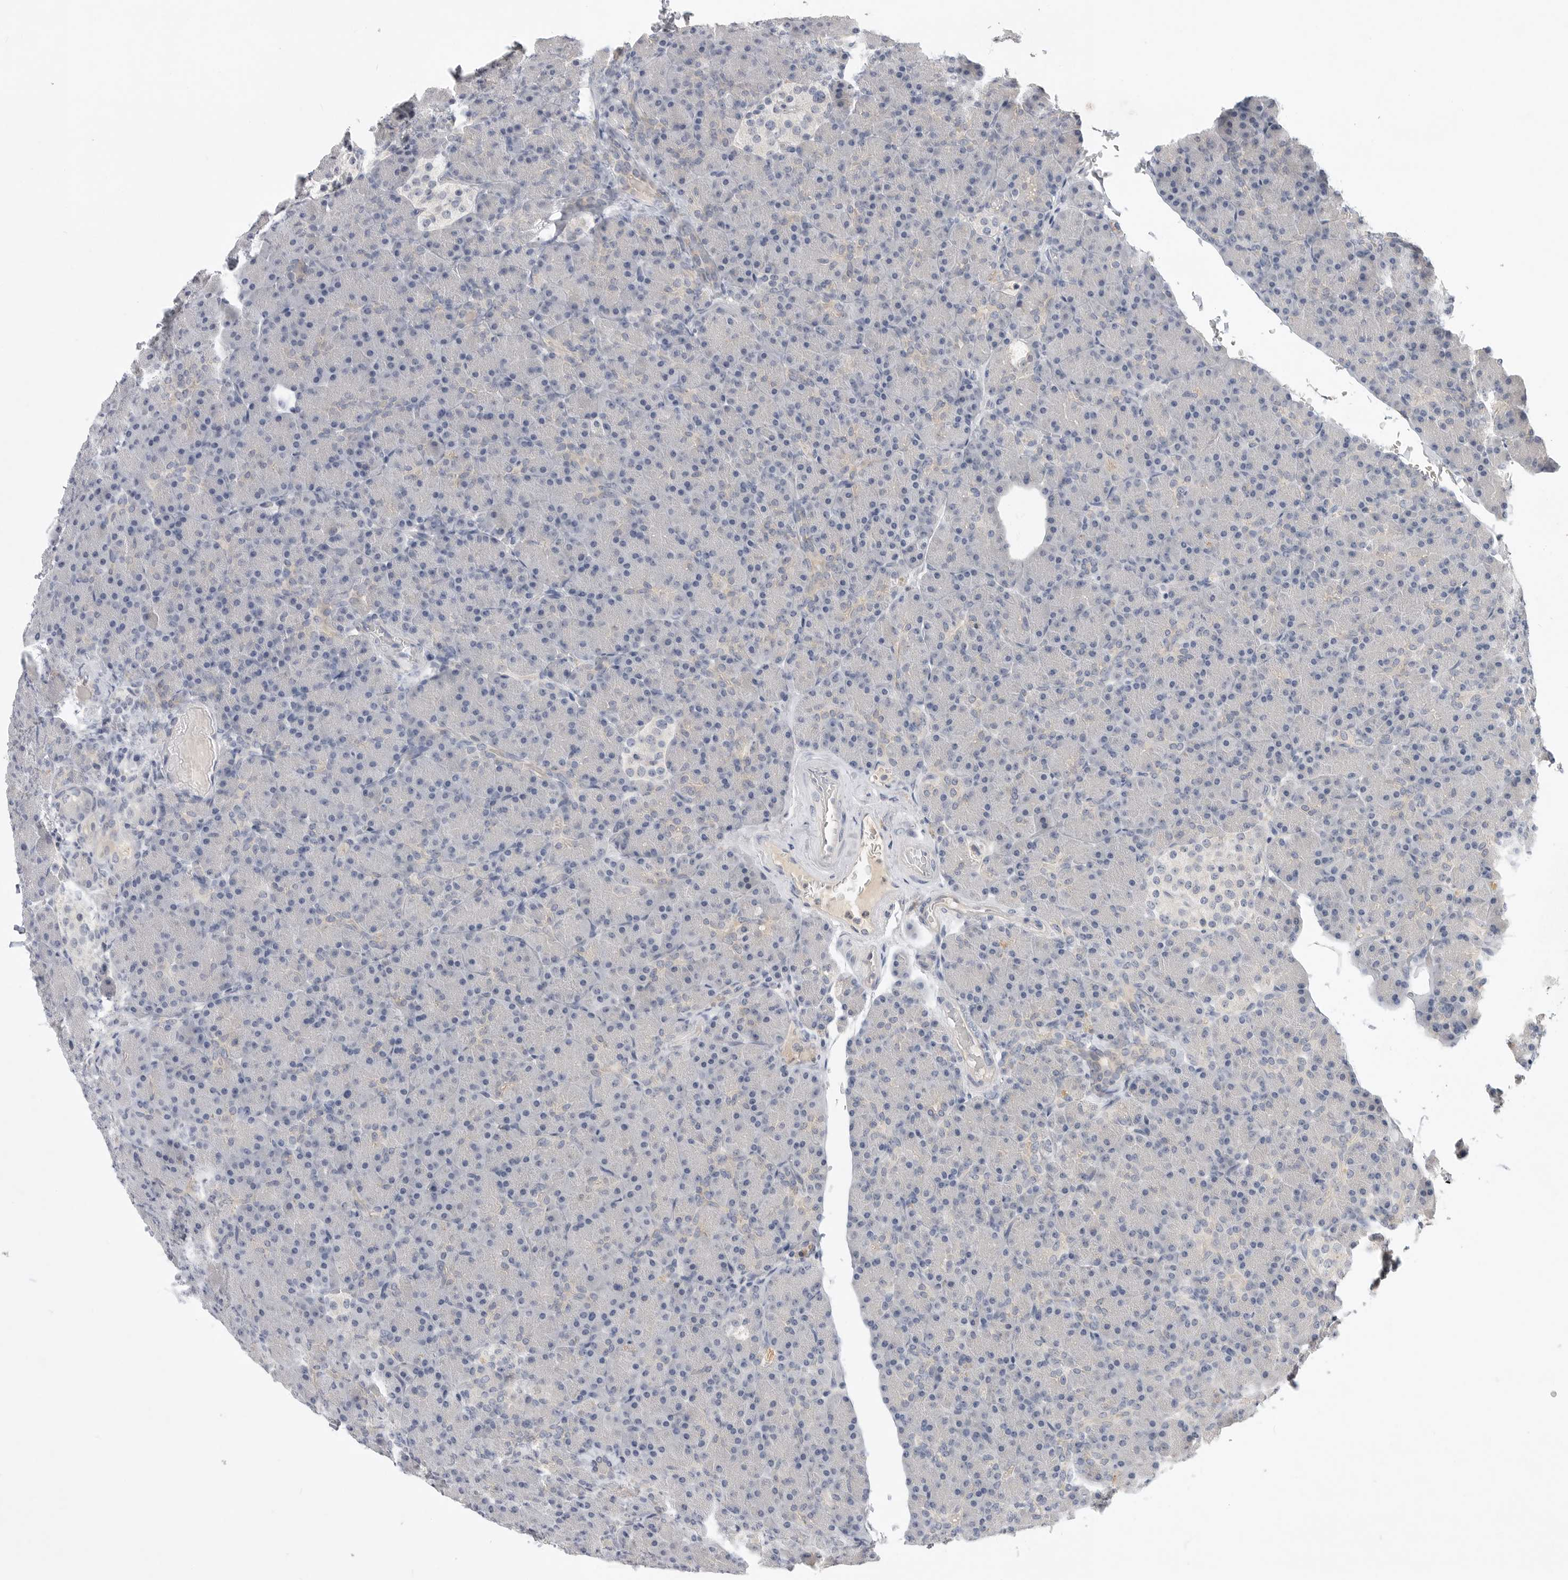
{"staining": {"intensity": "negative", "quantity": "none", "location": "none"}, "tissue": "pancreas", "cell_type": "Exocrine glandular cells", "image_type": "normal", "snomed": [{"axis": "morphology", "description": "Normal tissue, NOS"}, {"axis": "topography", "description": "Pancreas"}], "caption": "High power microscopy photomicrograph of an IHC photomicrograph of normal pancreas, revealing no significant positivity in exocrine glandular cells.", "gene": "ITGAD", "patient": {"sex": "female", "age": 43}}